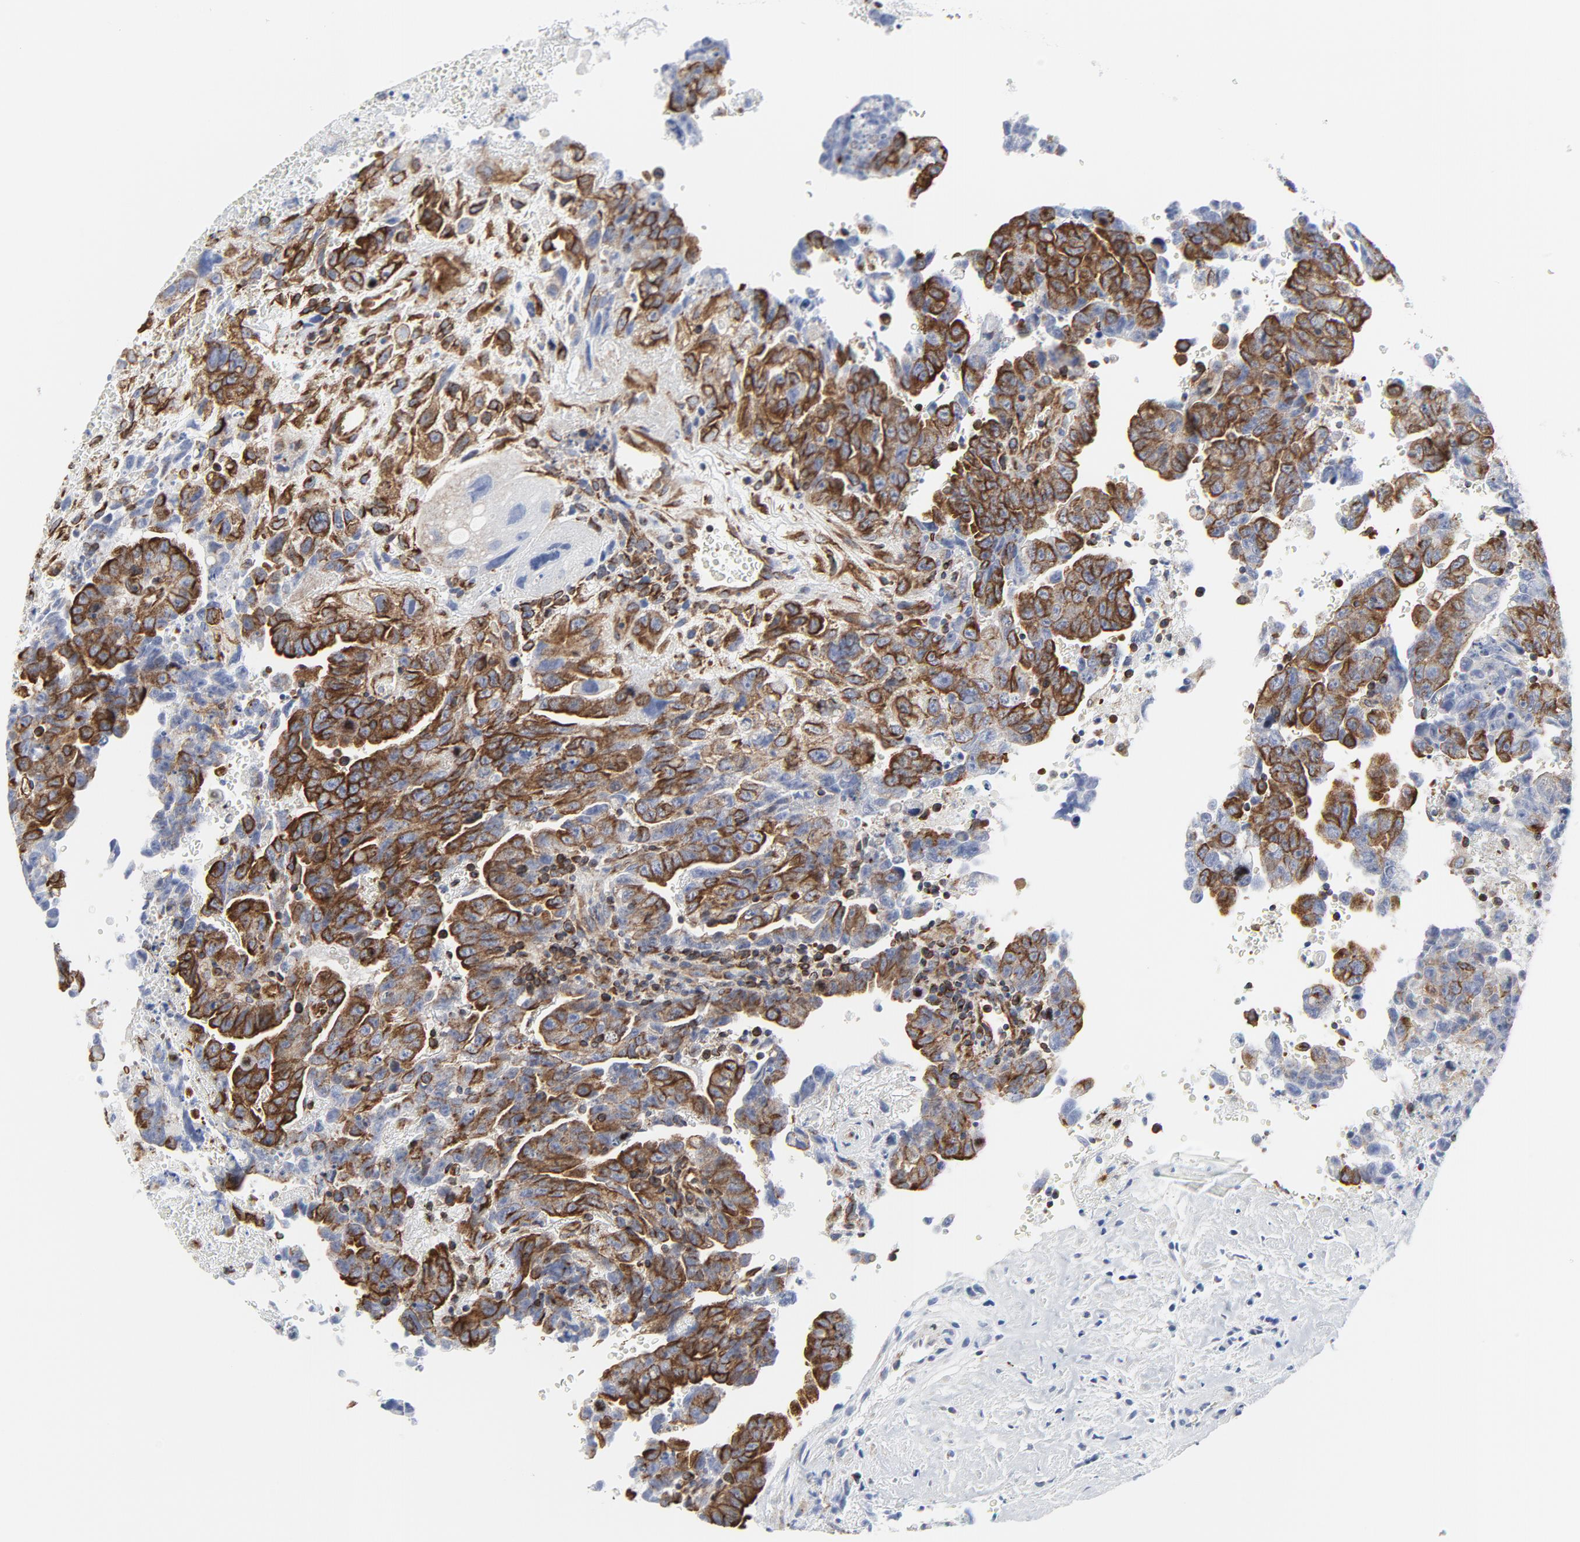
{"staining": {"intensity": "moderate", "quantity": ">75%", "location": "cytoplasmic/membranous"}, "tissue": "testis cancer", "cell_type": "Tumor cells", "image_type": "cancer", "snomed": [{"axis": "morphology", "description": "Carcinoma, Embryonal, NOS"}, {"axis": "topography", "description": "Testis"}], "caption": "IHC histopathology image of embryonal carcinoma (testis) stained for a protein (brown), which exhibits medium levels of moderate cytoplasmic/membranous positivity in approximately >75% of tumor cells.", "gene": "TUBB1", "patient": {"sex": "male", "age": 28}}